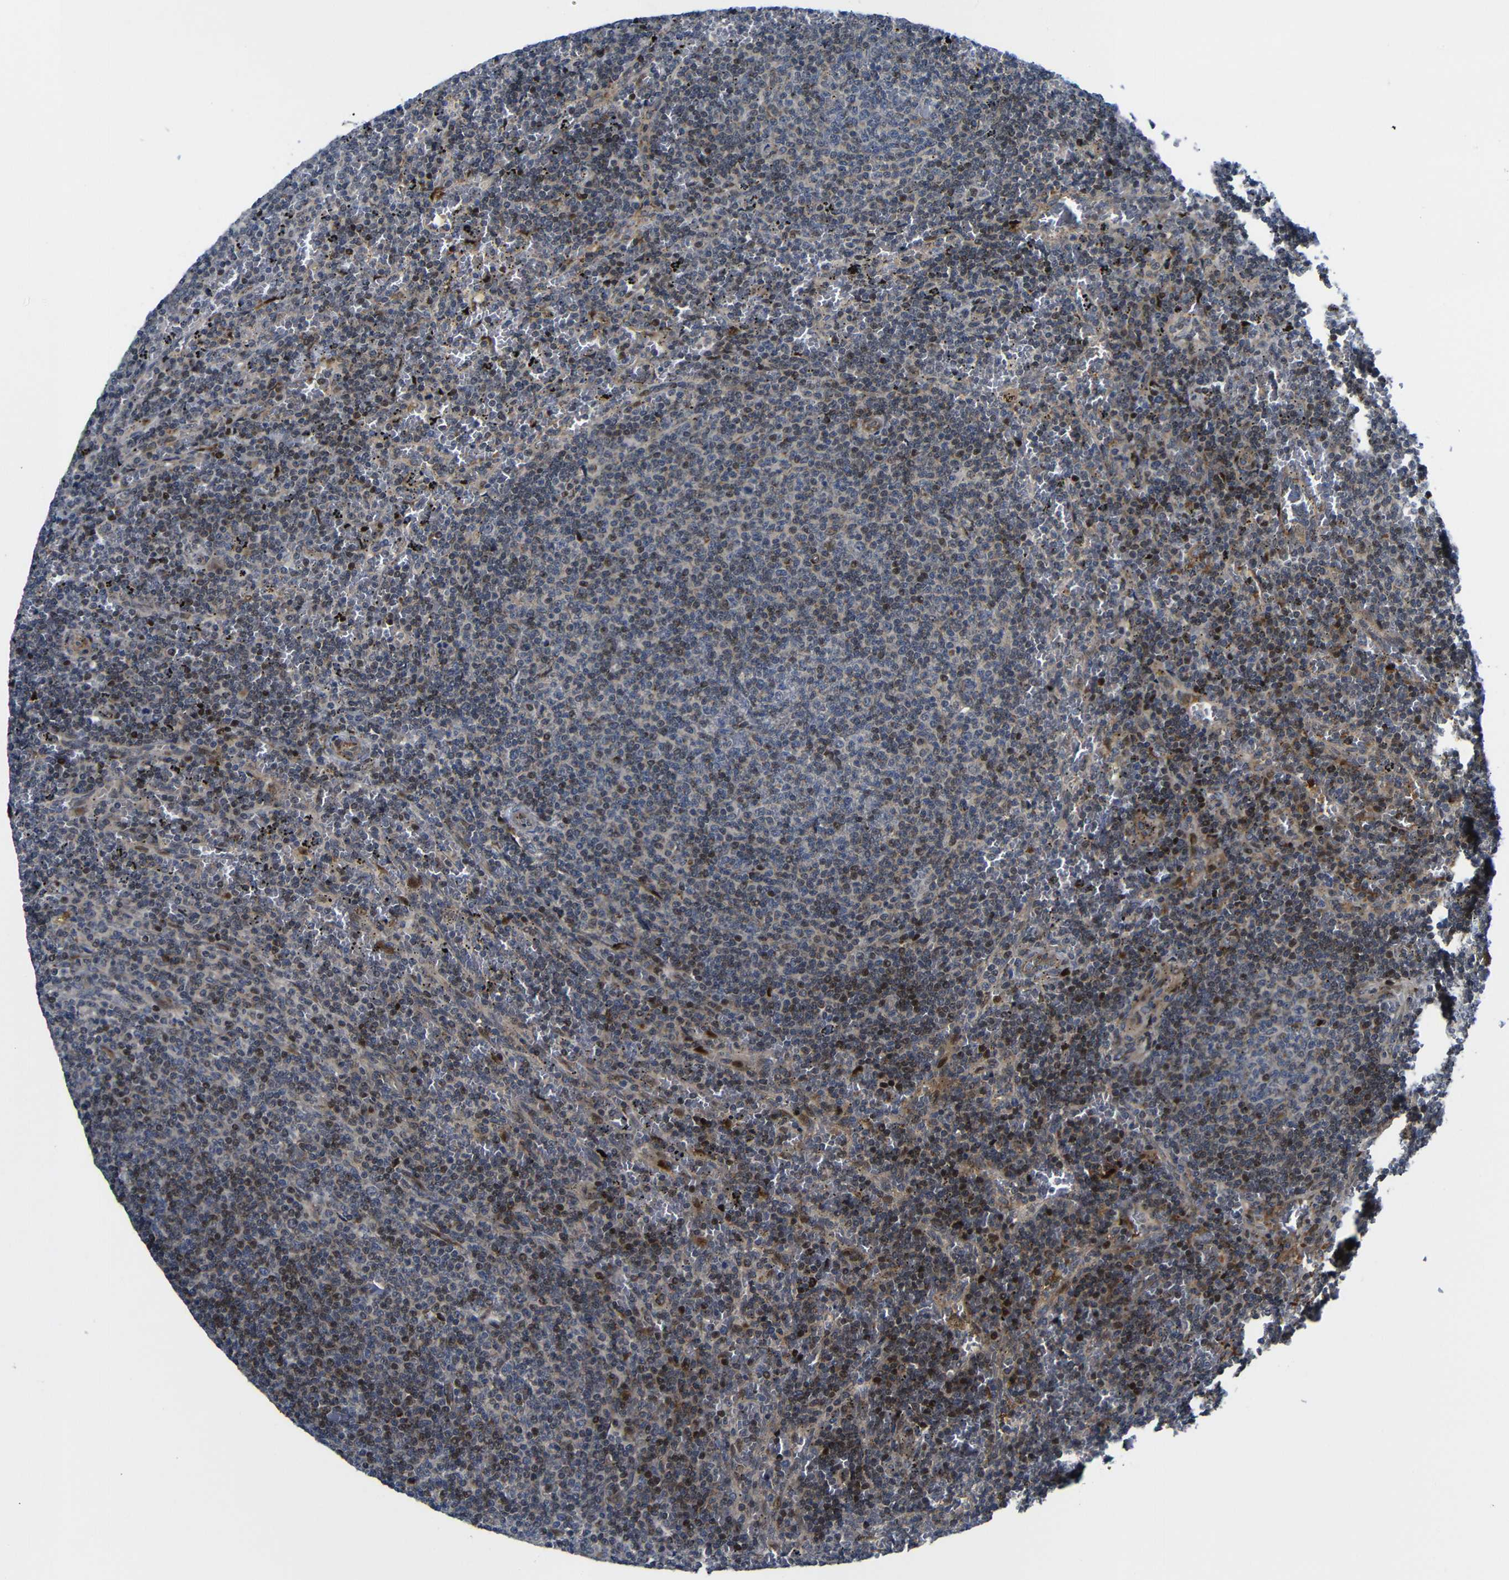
{"staining": {"intensity": "strong", "quantity": ">75%", "location": "cytoplasmic/membranous,nuclear"}, "tissue": "lymphoma", "cell_type": "Tumor cells", "image_type": "cancer", "snomed": [{"axis": "morphology", "description": "Malignant lymphoma, non-Hodgkin's type, Low grade"}, {"axis": "topography", "description": "Spleen"}], "caption": "This micrograph reveals IHC staining of human lymphoma, with high strong cytoplasmic/membranous and nuclear staining in about >75% of tumor cells.", "gene": "PARP14", "patient": {"sex": "female", "age": 50}}